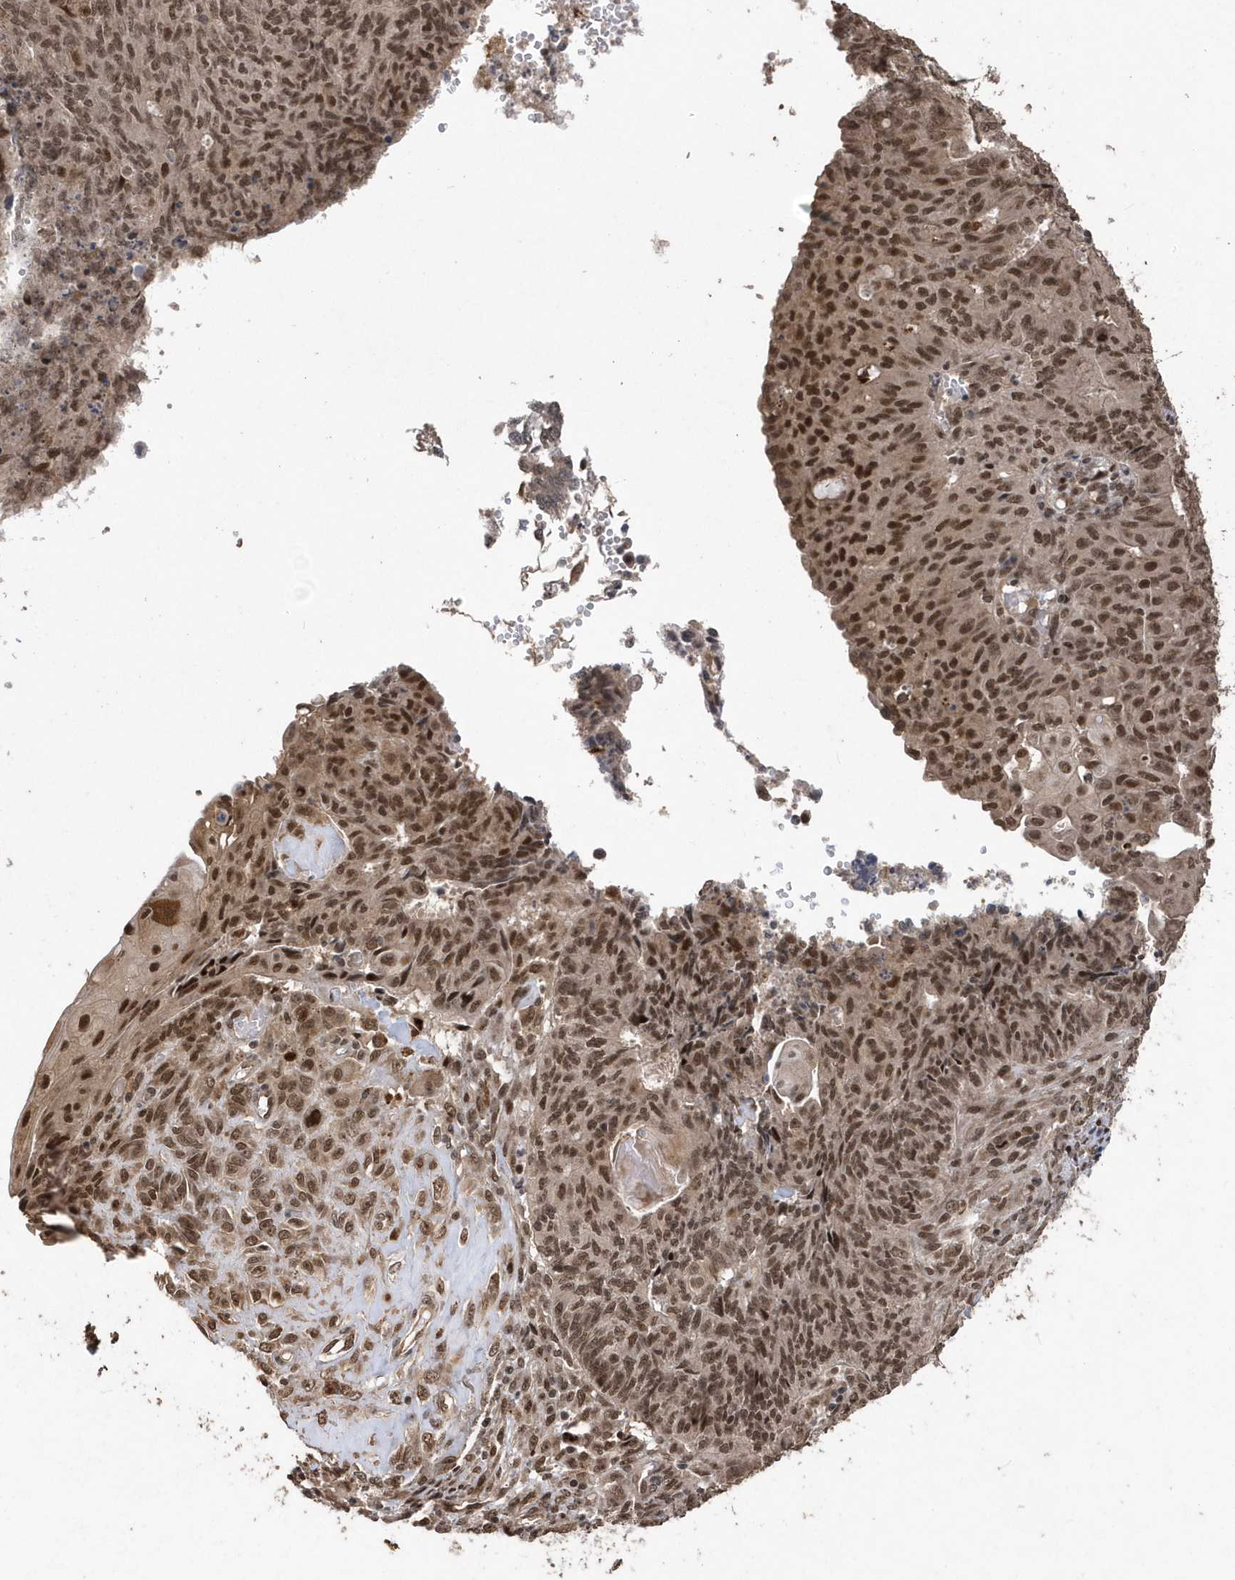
{"staining": {"intensity": "moderate", "quantity": ">75%", "location": "nuclear"}, "tissue": "endometrial cancer", "cell_type": "Tumor cells", "image_type": "cancer", "snomed": [{"axis": "morphology", "description": "Adenocarcinoma, NOS"}, {"axis": "topography", "description": "Endometrium"}], "caption": "This photomicrograph demonstrates immunohistochemistry staining of adenocarcinoma (endometrial), with medium moderate nuclear positivity in about >75% of tumor cells.", "gene": "INTS12", "patient": {"sex": "female", "age": 32}}